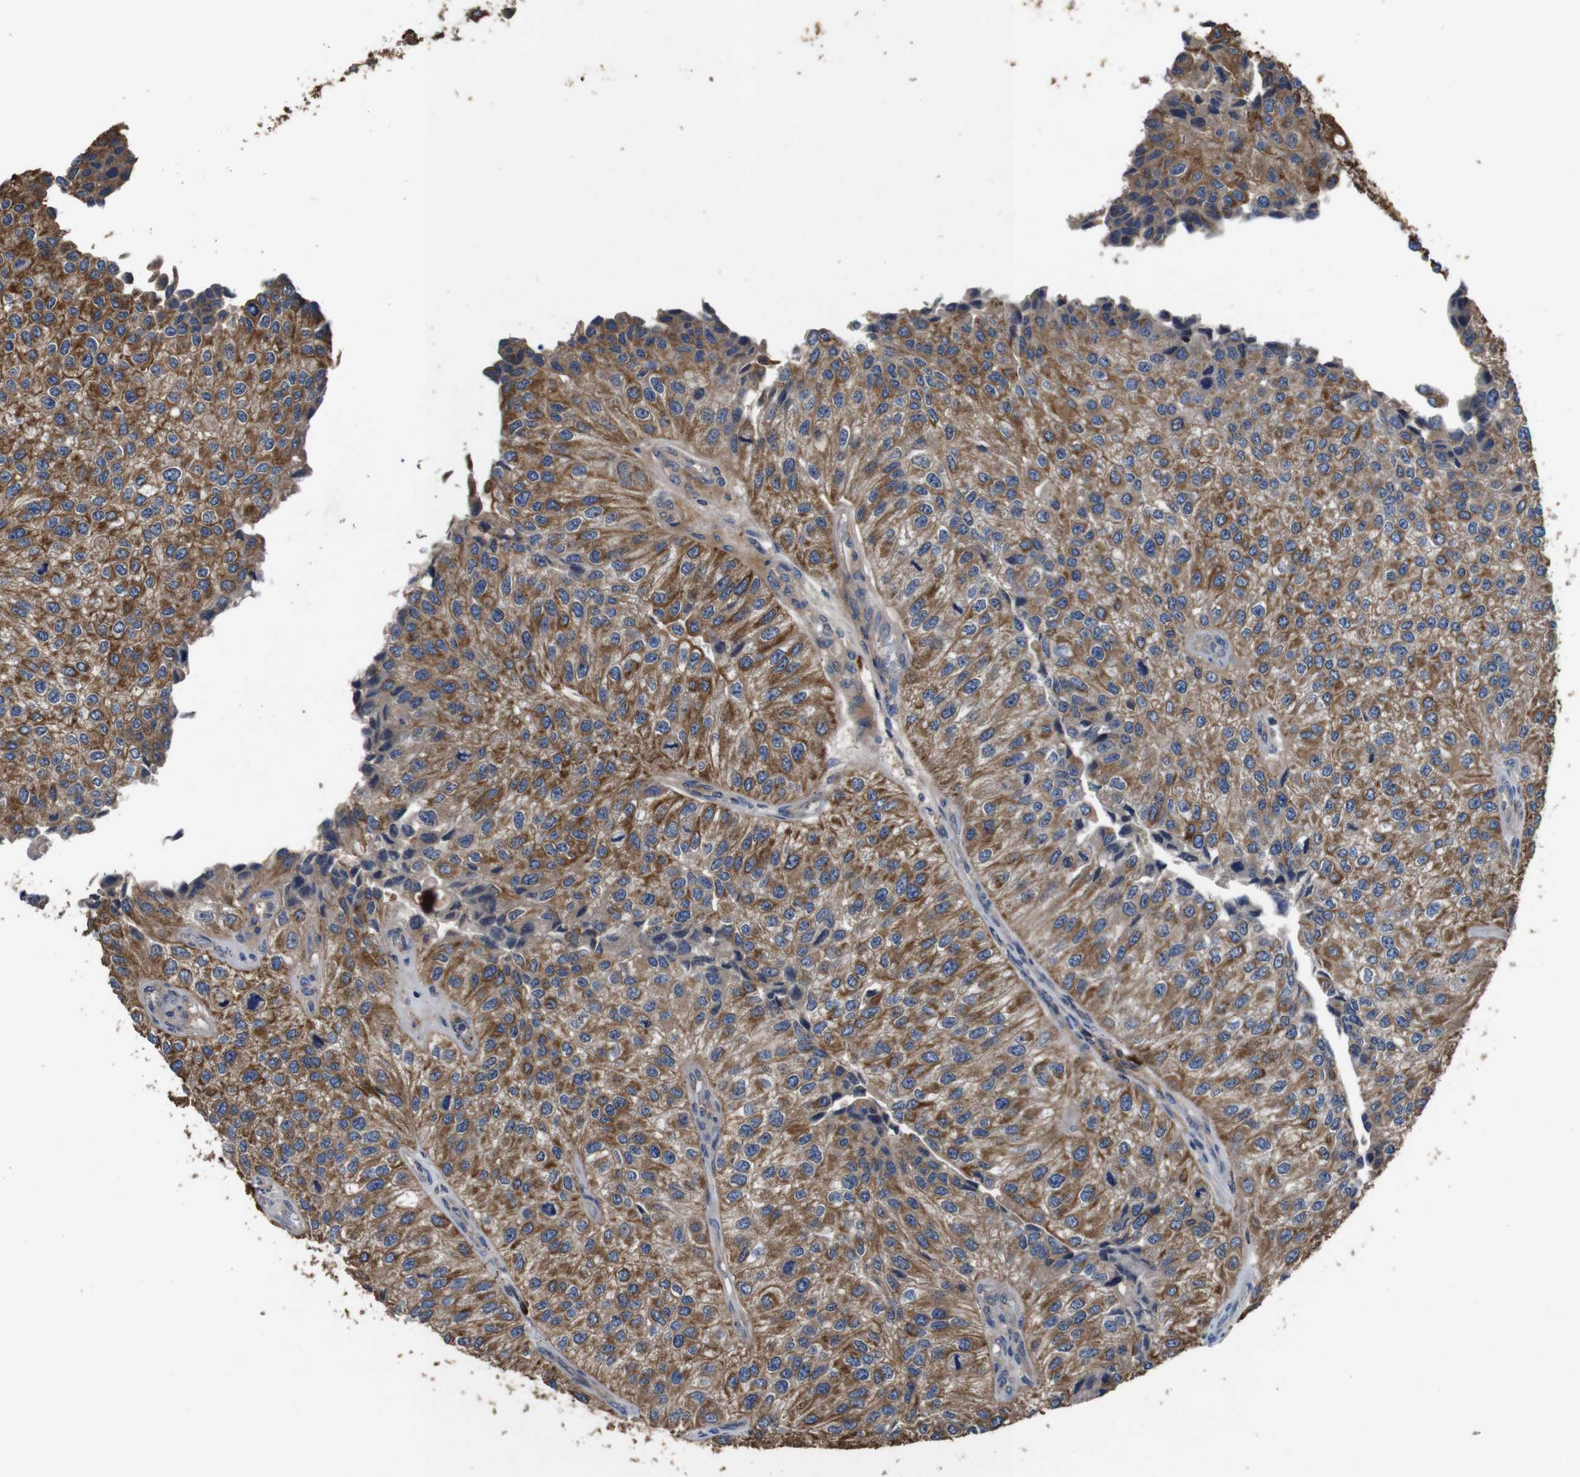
{"staining": {"intensity": "moderate", "quantity": ">75%", "location": "cytoplasmic/membranous"}, "tissue": "urothelial cancer", "cell_type": "Tumor cells", "image_type": "cancer", "snomed": [{"axis": "morphology", "description": "Urothelial carcinoma, High grade"}, {"axis": "topography", "description": "Kidney"}, {"axis": "topography", "description": "Urinary bladder"}], "caption": "Brown immunohistochemical staining in urothelial carcinoma (high-grade) demonstrates moderate cytoplasmic/membranous staining in about >75% of tumor cells.", "gene": "GLIPR1", "patient": {"sex": "male", "age": 77}}